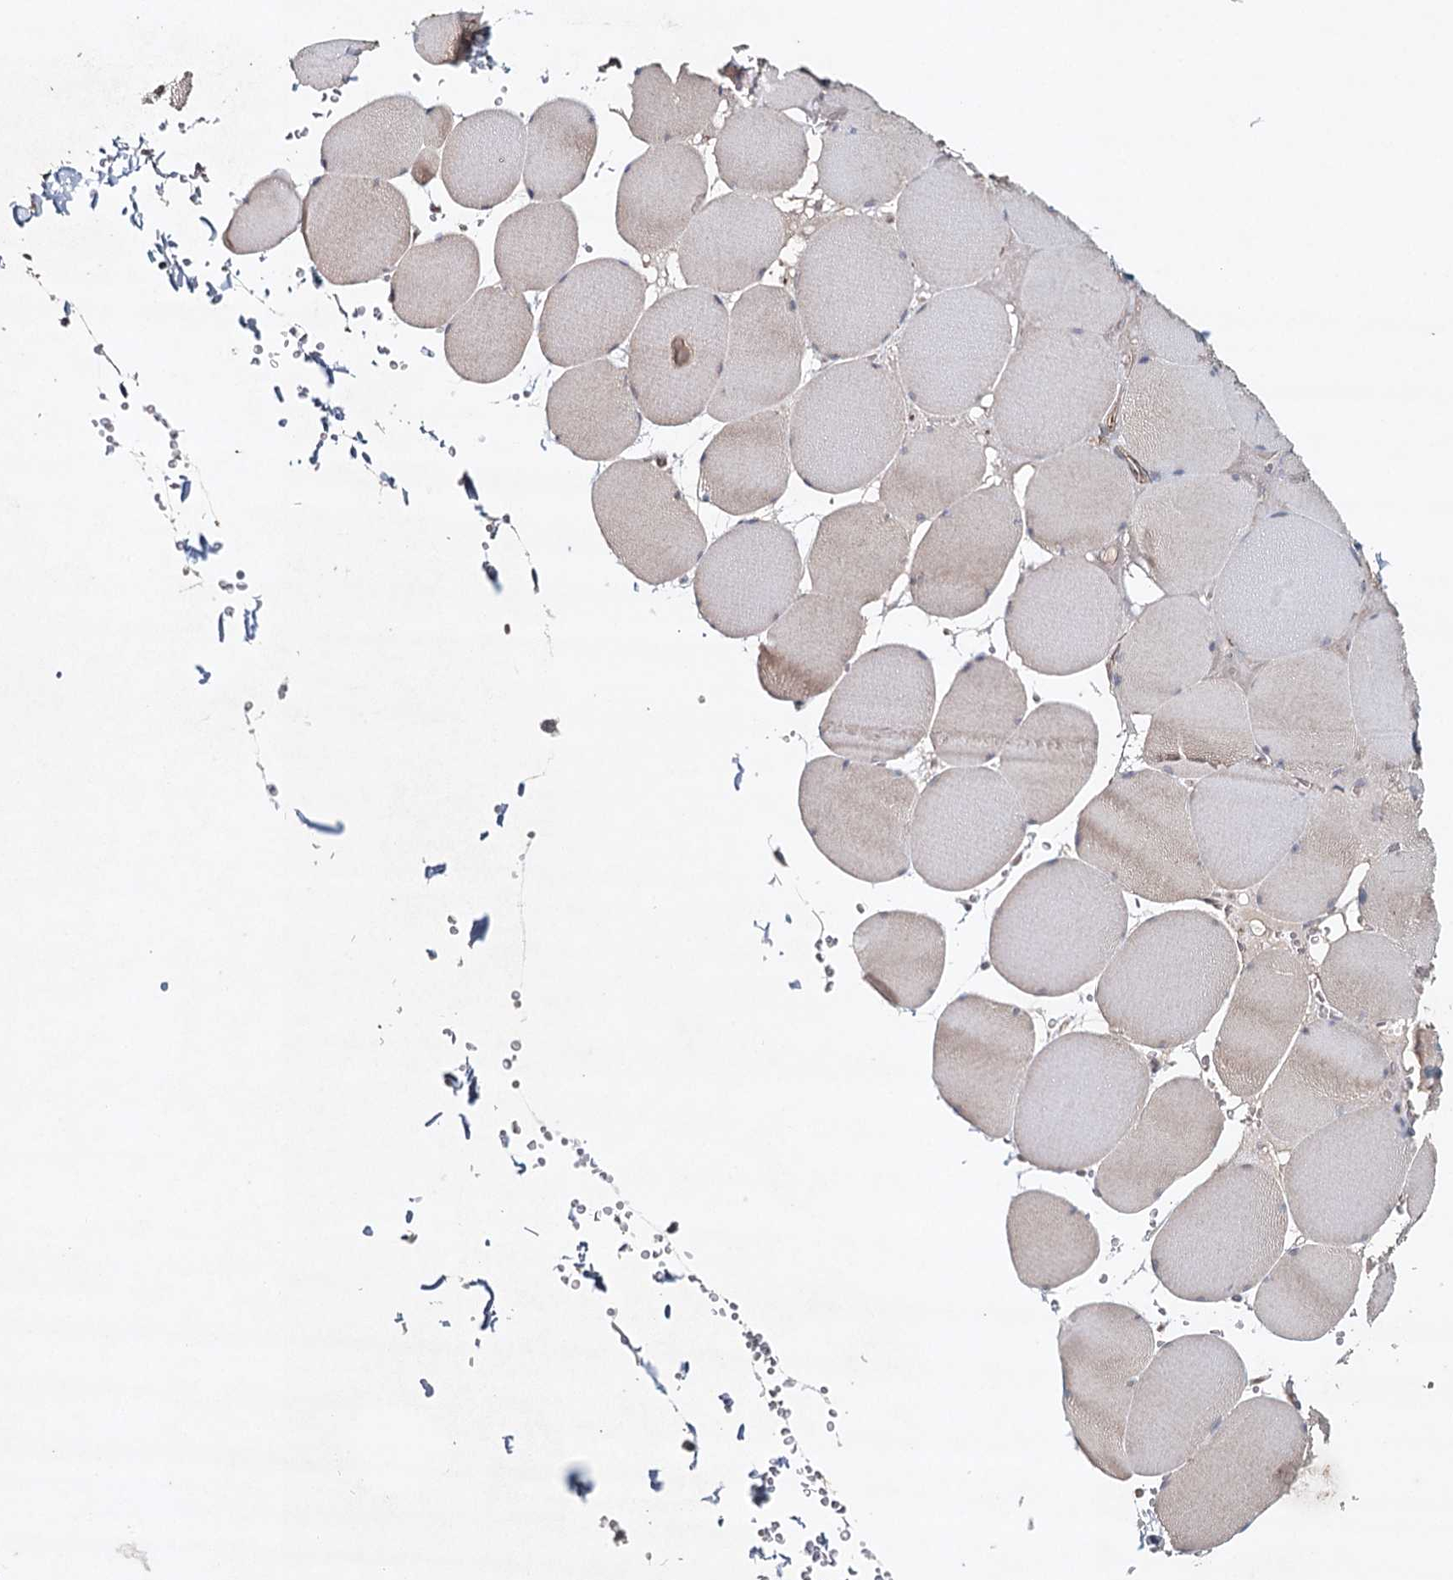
{"staining": {"intensity": "moderate", "quantity": "<25%", "location": "cytoplasmic/membranous"}, "tissue": "skeletal muscle", "cell_type": "Myocytes", "image_type": "normal", "snomed": [{"axis": "morphology", "description": "Normal tissue, NOS"}, {"axis": "topography", "description": "Skeletal muscle"}, {"axis": "topography", "description": "Head-Neck"}], "caption": "Approximately <25% of myocytes in unremarkable skeletal muscle demonstrate moderate cytoplasmic/membranous protein positivity as visualized by brown immunohistochemical staining.", "gene": "SYNPO", "patient": {"sex": "male", "age": 66}}